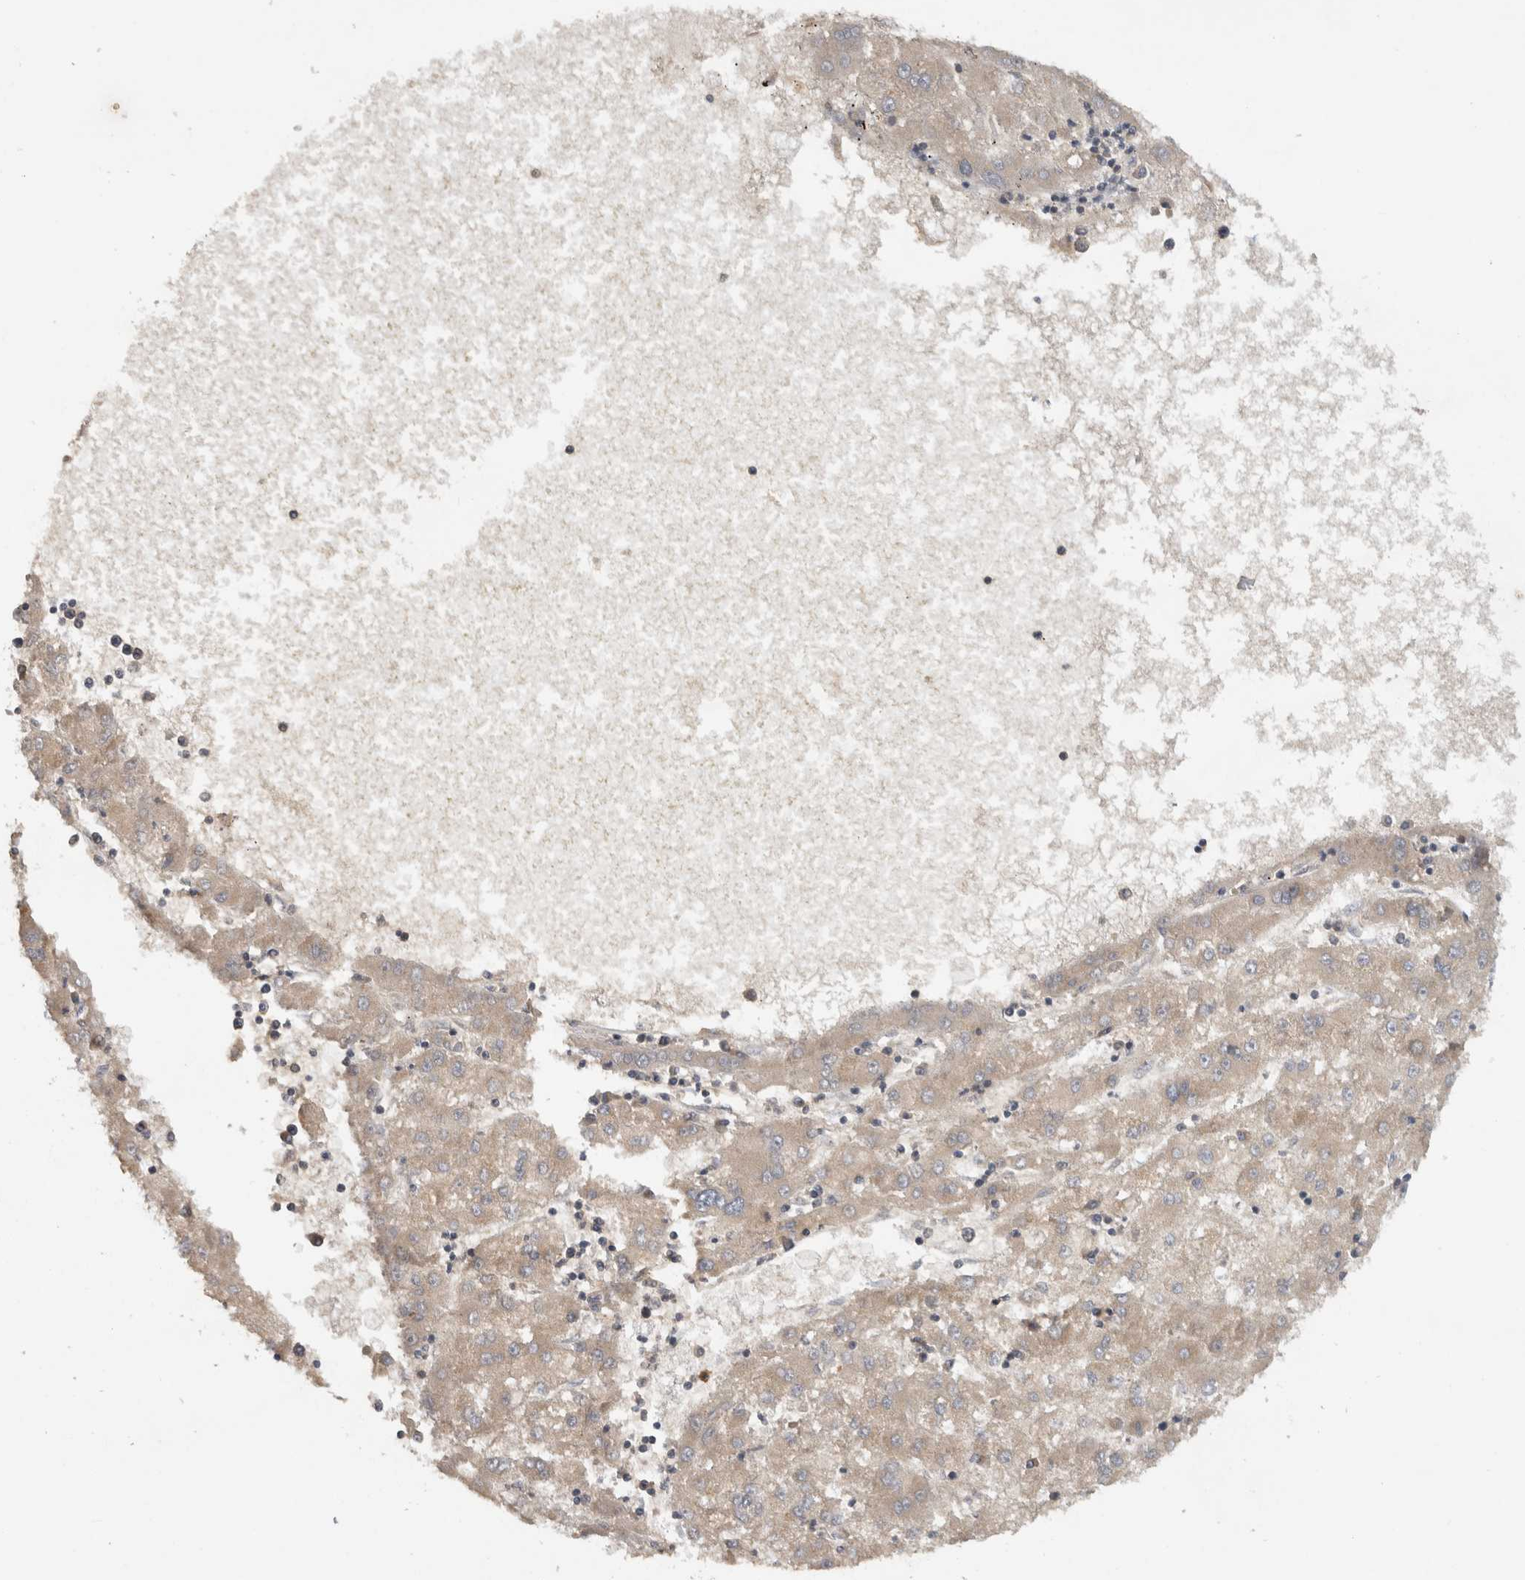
{"staining": {"intensity": "weak", "quantity": ">75%", "location": "cytoplasmic/membranous"}, "tissue": "liver cancer", "cell_type": "Tumor cells", "image_type": "cancer", "snomed": [{"axis": "morphology", "description": "Carcinoma, Hepatocellular, NOS"}, {"axis": "topography", "description": "Liver"}], "caption": "Protein expression analysis of hepatocellular carcinoma (liver) reveals weak cytoplasmic/membranous expression in approximately >75% of tumor cells.", "gene": "VEPH1", "patient": {"sex": "male", "age": 72}}